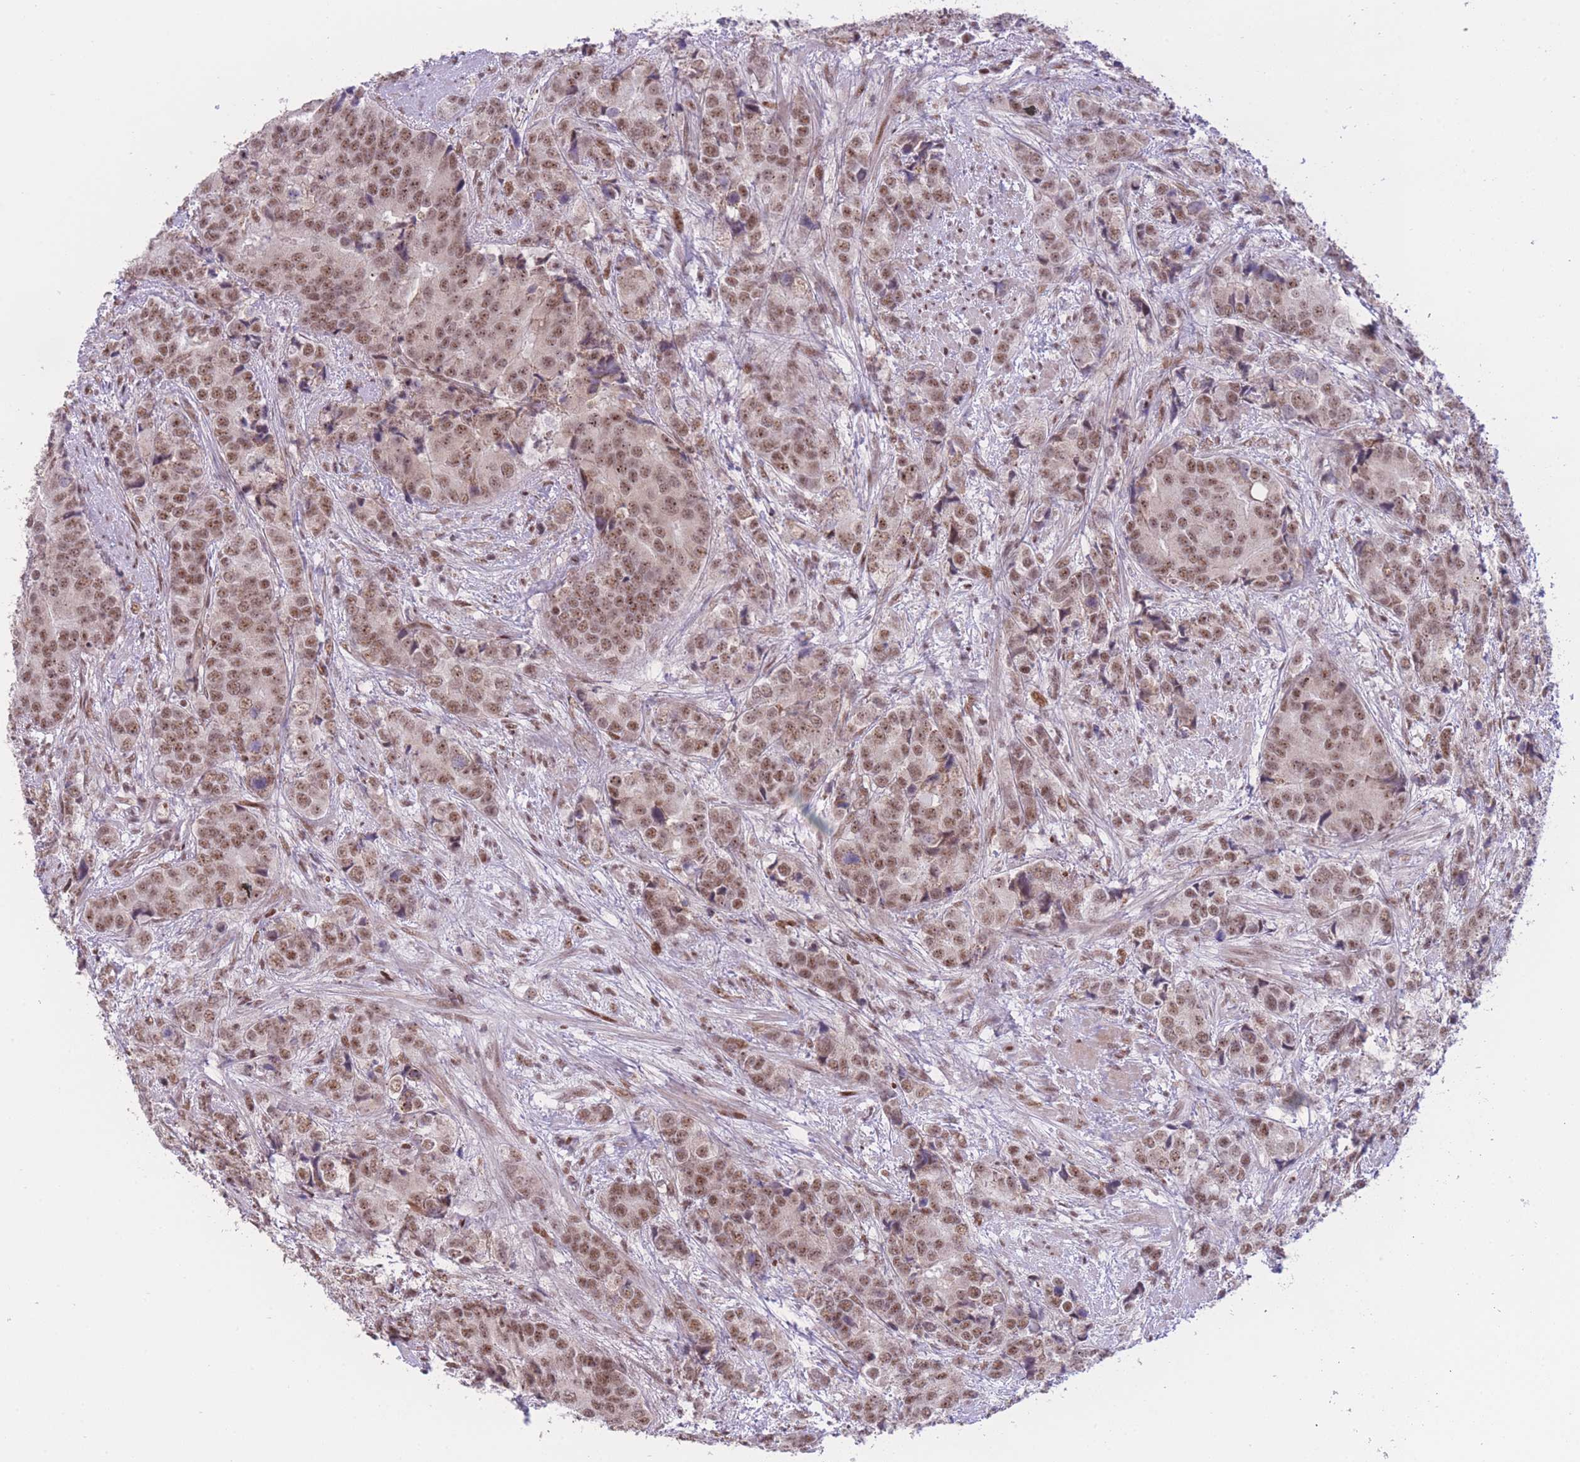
{"staining": {"intensity": "moderate", "quantity": ">75%", "location": "nuclear"}, "tissue": "prostate cancer", "cell_type": "Tumor cells", "image_type": "cancer", "snomed": [{"axis": "morphology", "description": "Adenocarcinoma, High grade"}, {"axis": "topography", "description": "Prostate"}], "caption": "Immunohistochemical staining of human prostate cancer (high-grade adenocarcinoma) reveals medium levels of moderate nuclear positivity in about >75% of tumor cells.", "gene": "PCIF1", "patient": {"sex": "male", "age": 62}}